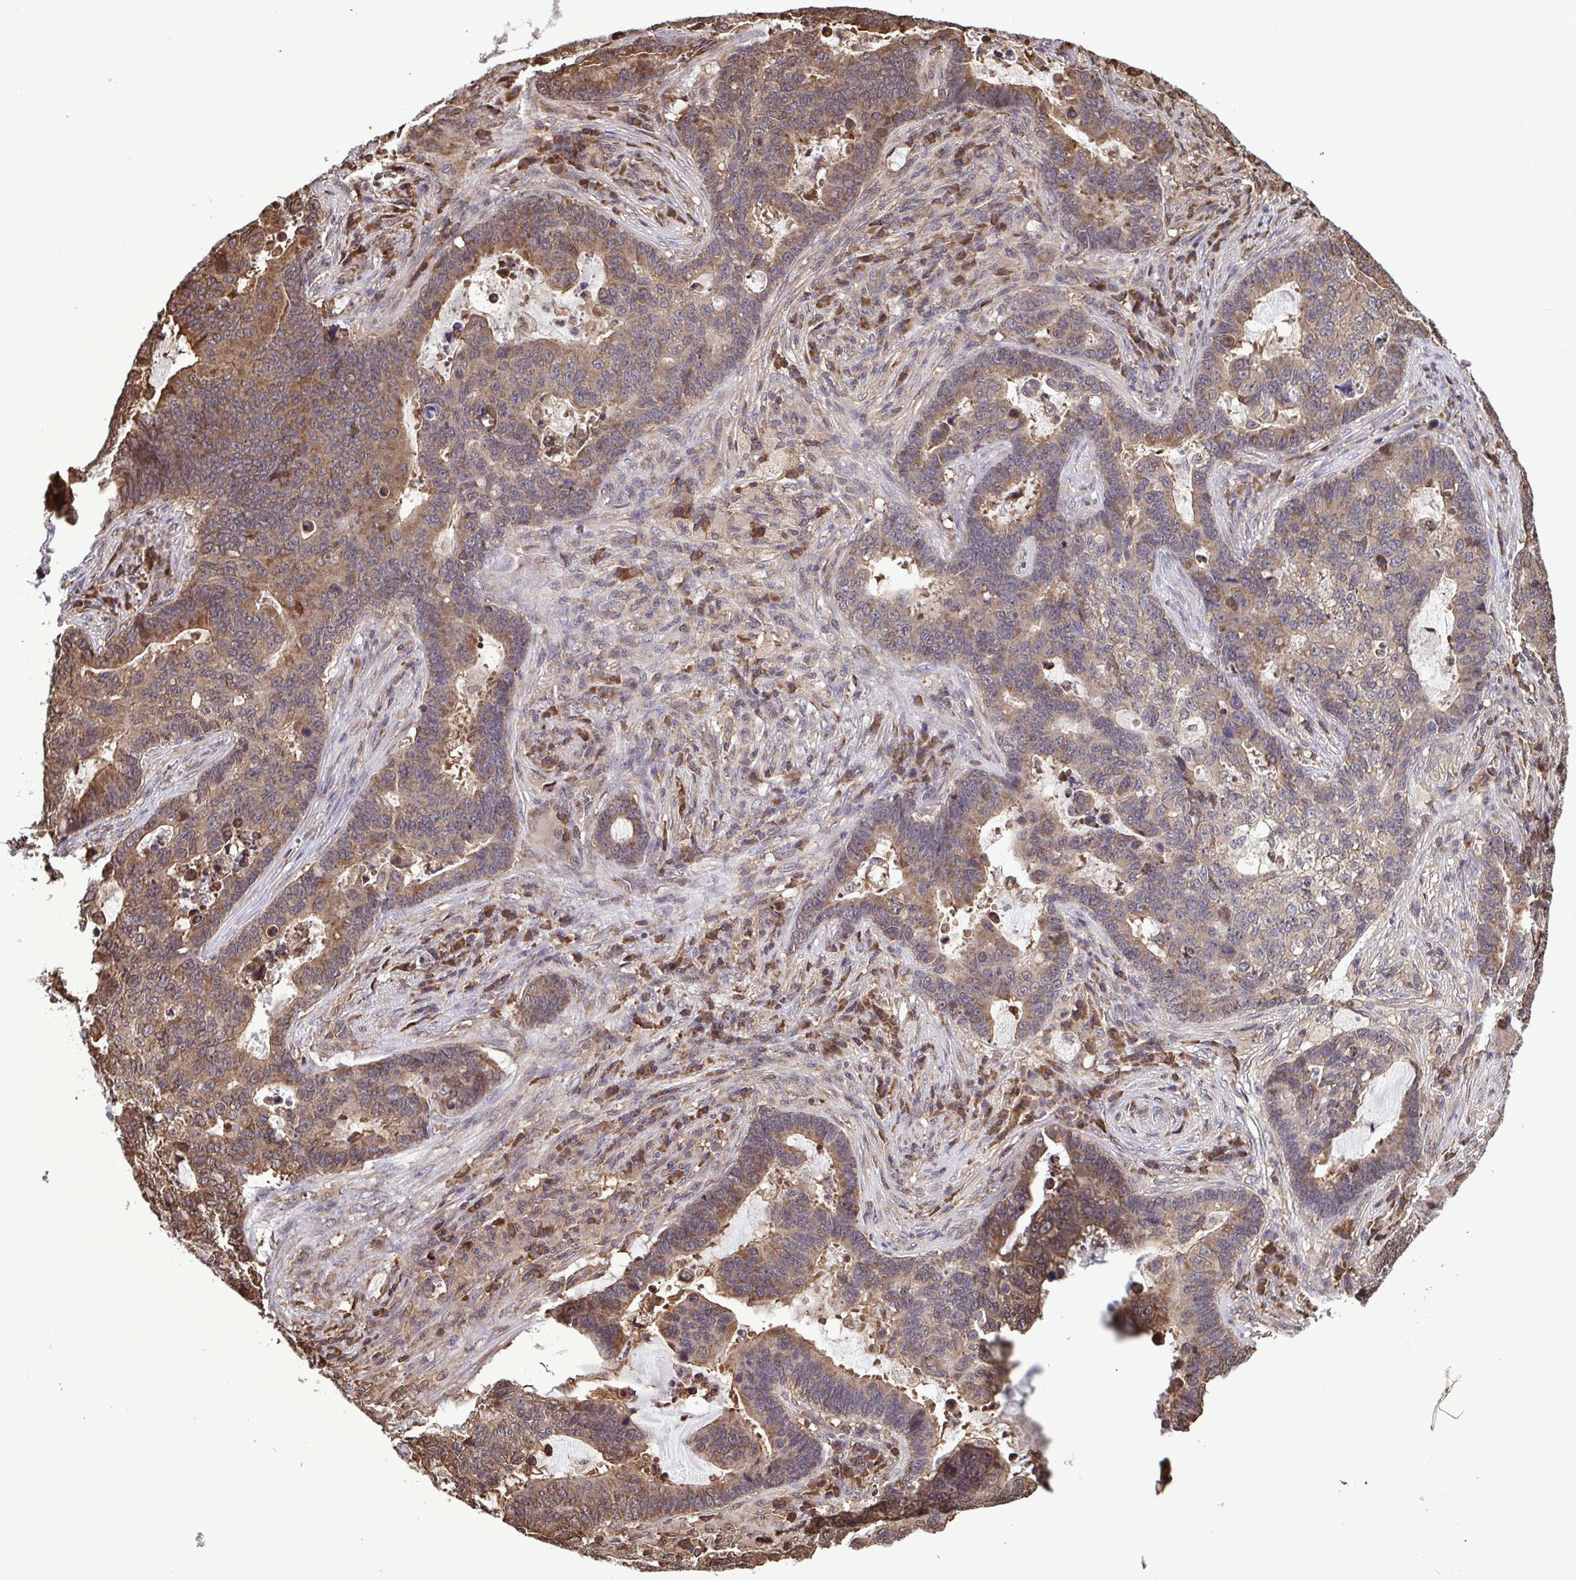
{"staining": {"intensity": "moderate", "quantity": ">75%", "location": "cytoplasmic/membranous"}, "tissue": "lung cancer", "cell_type": "Tumor cells", "image_type": "cancer", "snomed": [{"axis": "morphology", "description": "Aneuploidy"}, {"axis": "morphology", "description": "Adenocarcinoma, NOS"}, {"axis": "morphology", "description": "Adenocarcinoma primary or metastatic"}, {"axis": "topography", "description": "Lung"}], "caption": "Moderate cytoplasmic/membranous protein staining is appreciated in approximately >75% of tumor cells in adenocarcinoma primary or metastatic (lung).", "gene": "SEC63", "patient": {"sex": "female", "age": 75}}